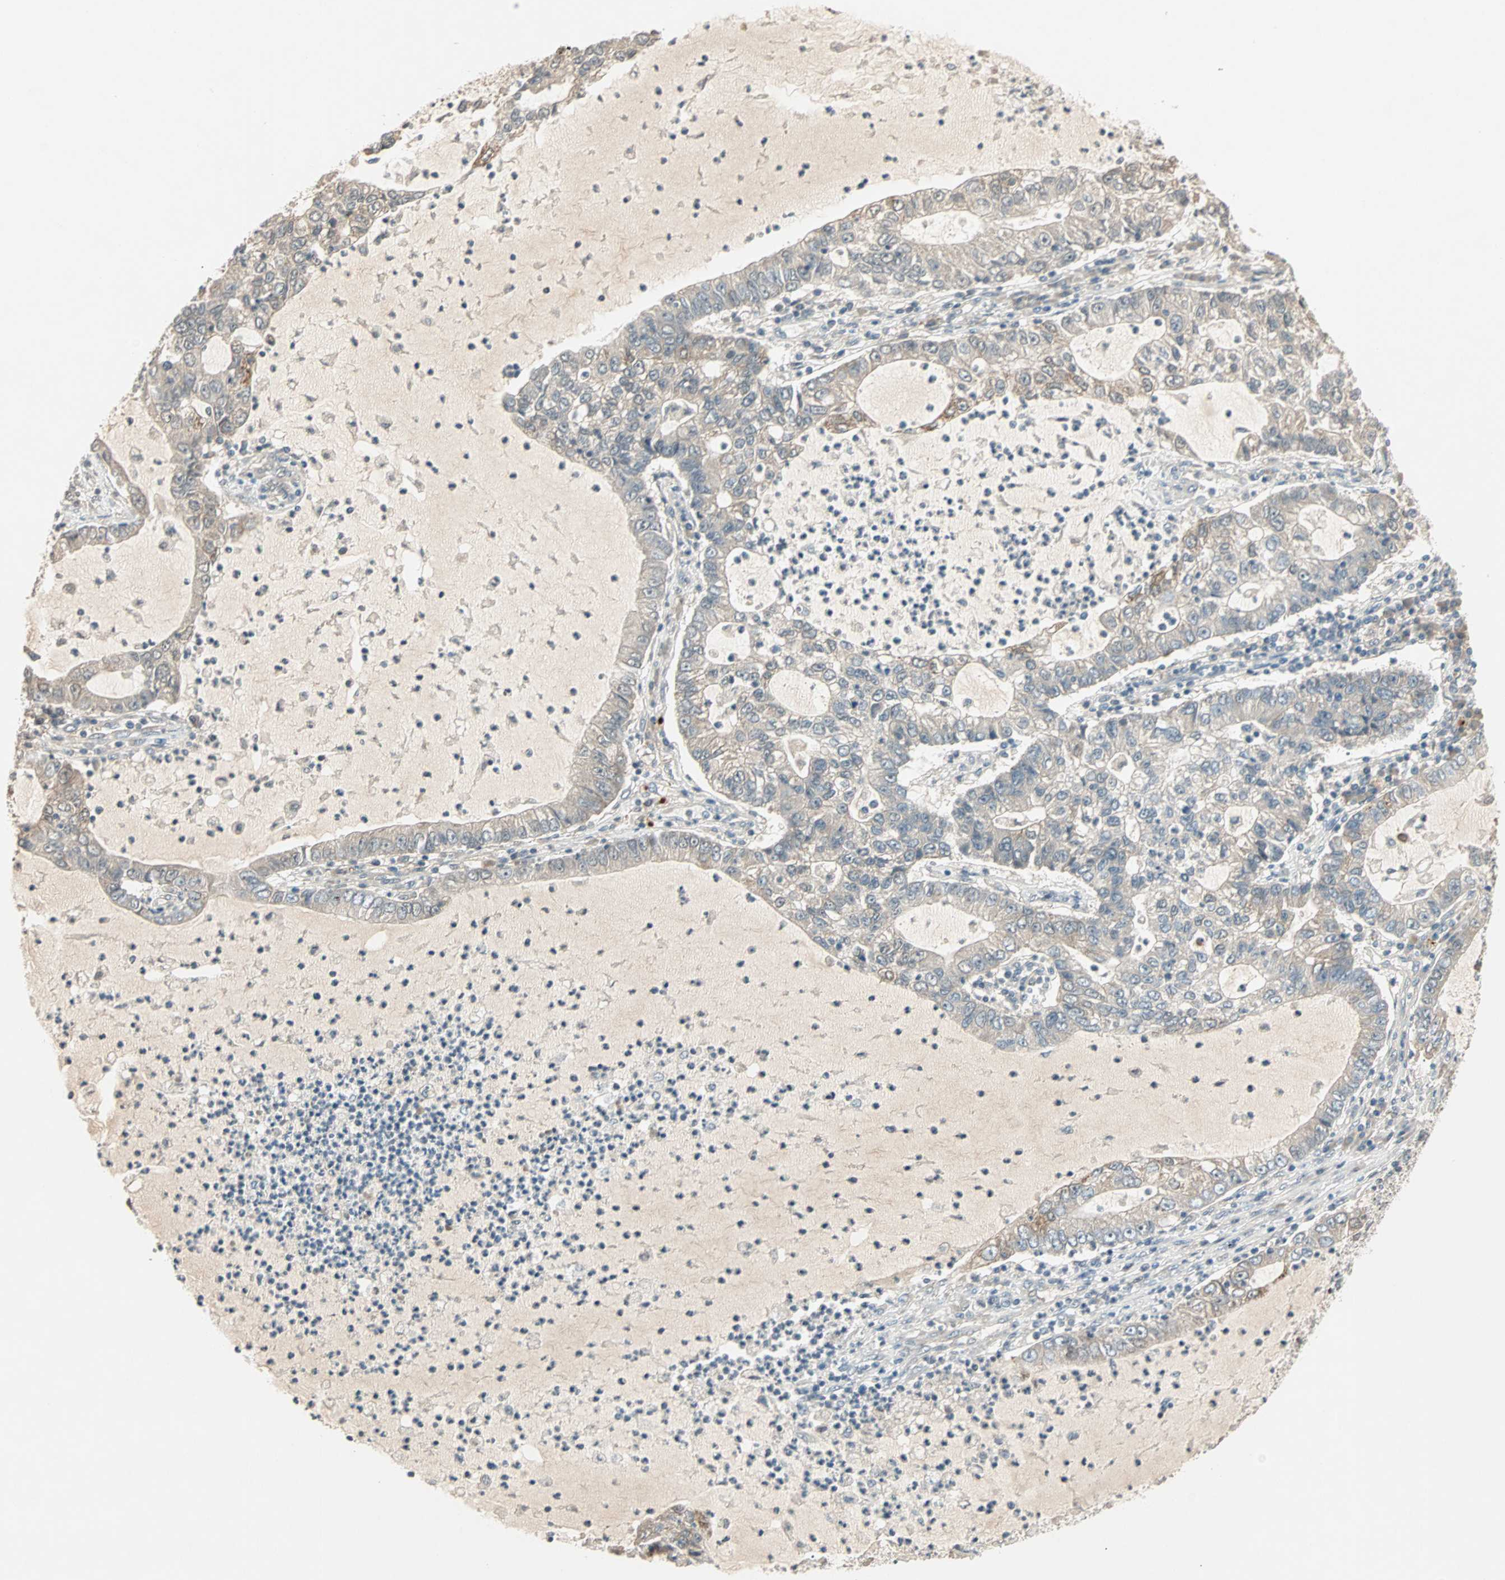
{"staining": {"intensity": "weak", "quantity": ">75%", "location": "cytoplasmic/membranous"}, "tissue": "lung cancer", "cell_type": "Tumor cells", "image_type": "cancer", "snomed": [{"axis": "morphology", "description": "Adenocarcinoma, NOS"}, {"axis": "topography", "description": "Lung"}], "caption": "IHC micrograph of lung cancer stained for a protein (brown), which displays low levels of weak cytoplasmic/membranous expression in about >75% of tumor cells.", "gene": "ACSL5", "patient": {"sex": "female", "age": 51}}